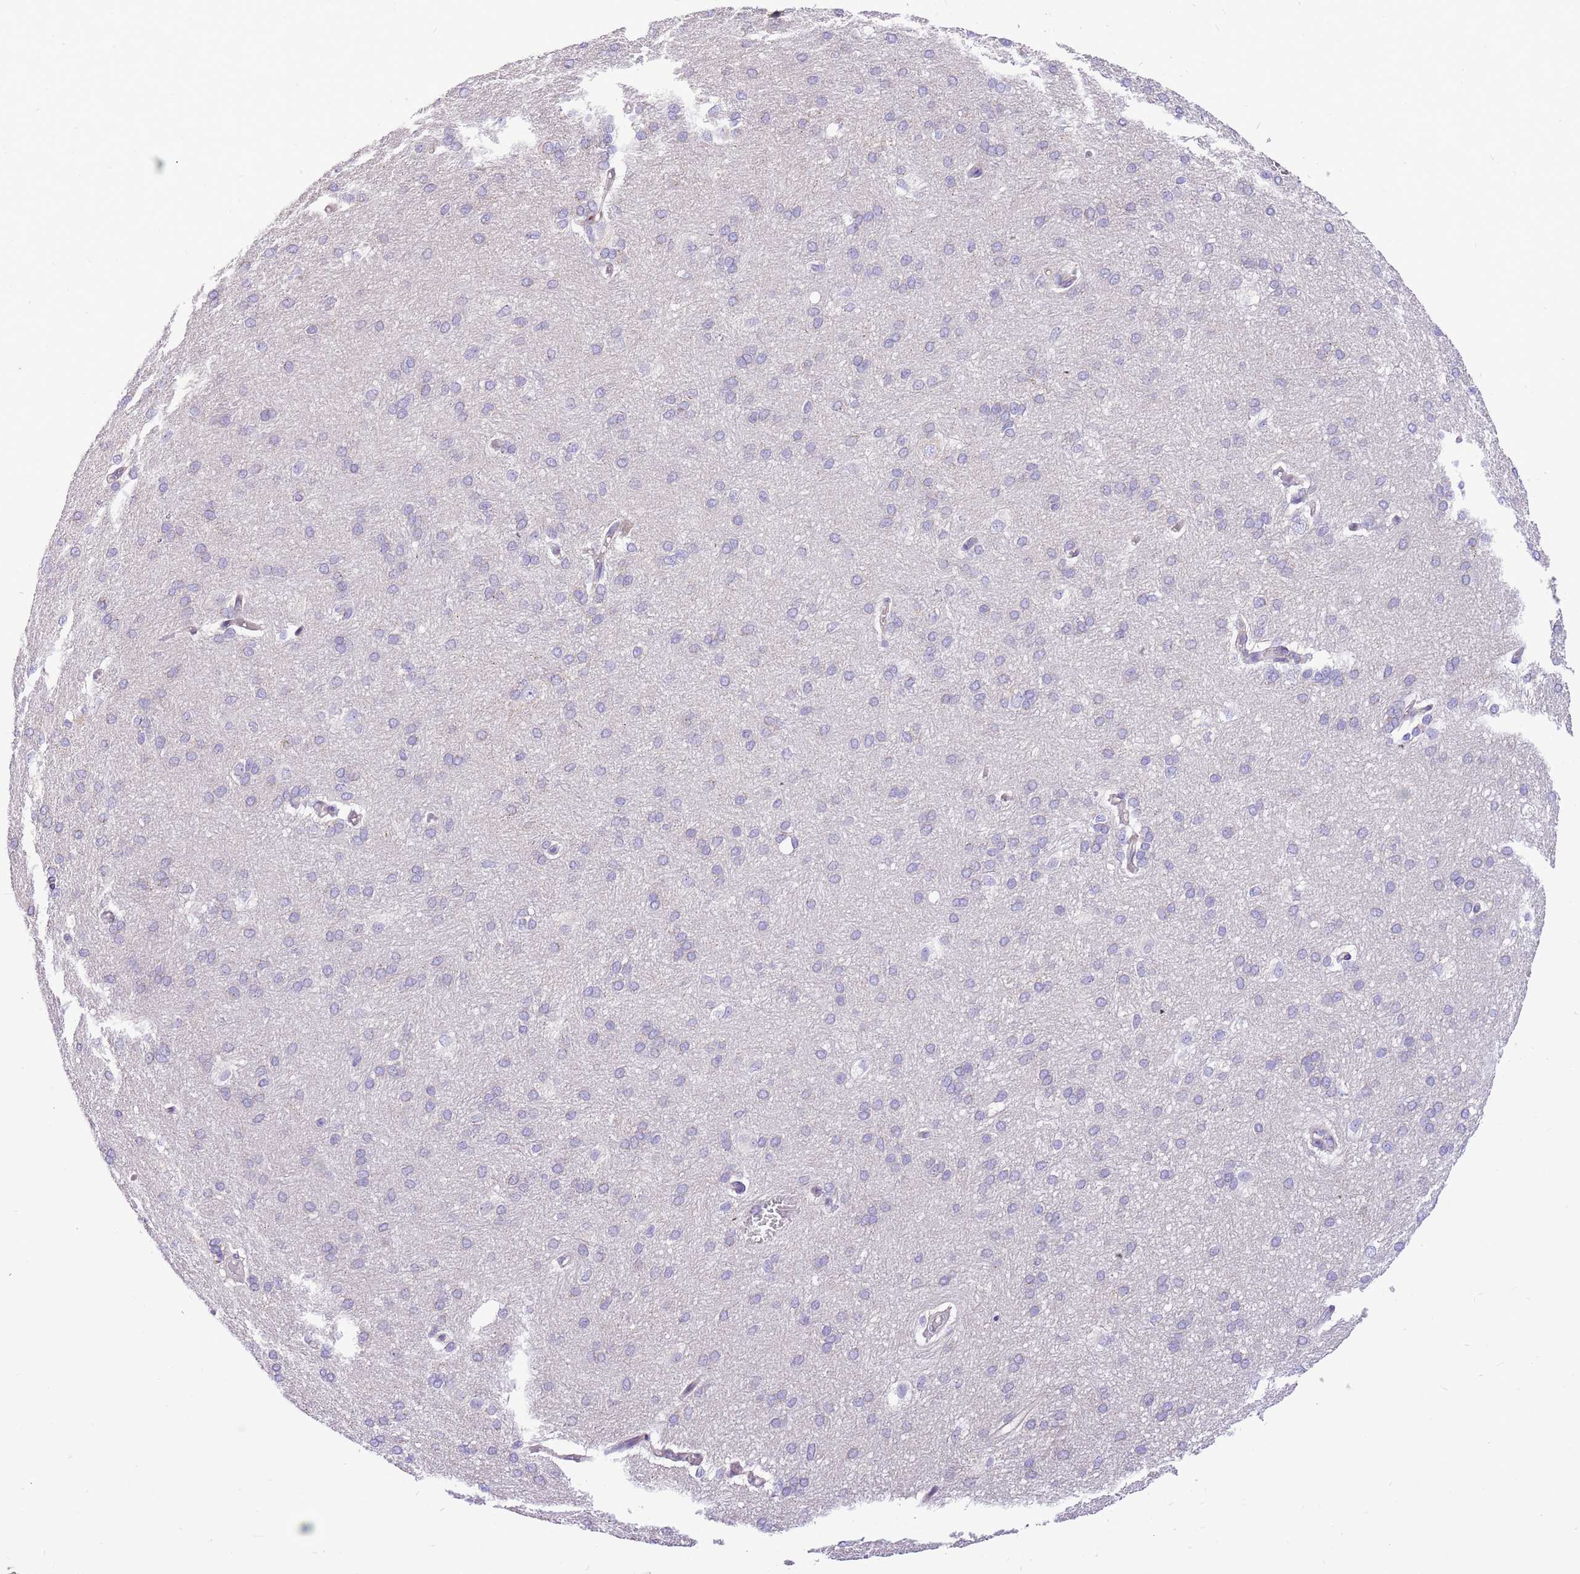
{"staining": {"intensity": "negative", "quantity": "none", "location": "none"}, "tissue": "cerebral cortex", "cell_type": "Endothelial cells", "image_type": "normal", "snomed": [{"axis": "morphology", "description": "Normal tissue, NOS"}, {"axis": "topography", "description": "Cerebral cortex"}], "caption": "High magnification brightfield microscopy of unremarkable cerebral cortex stained with DAB (brown) and counterstained with hematoxylin (blue): endothelial cells show no significant positivity. (IHC, brightfield microscopy, high magnification).", "gene": "COX17", "patient": {"sex": "male", "age": 62}}